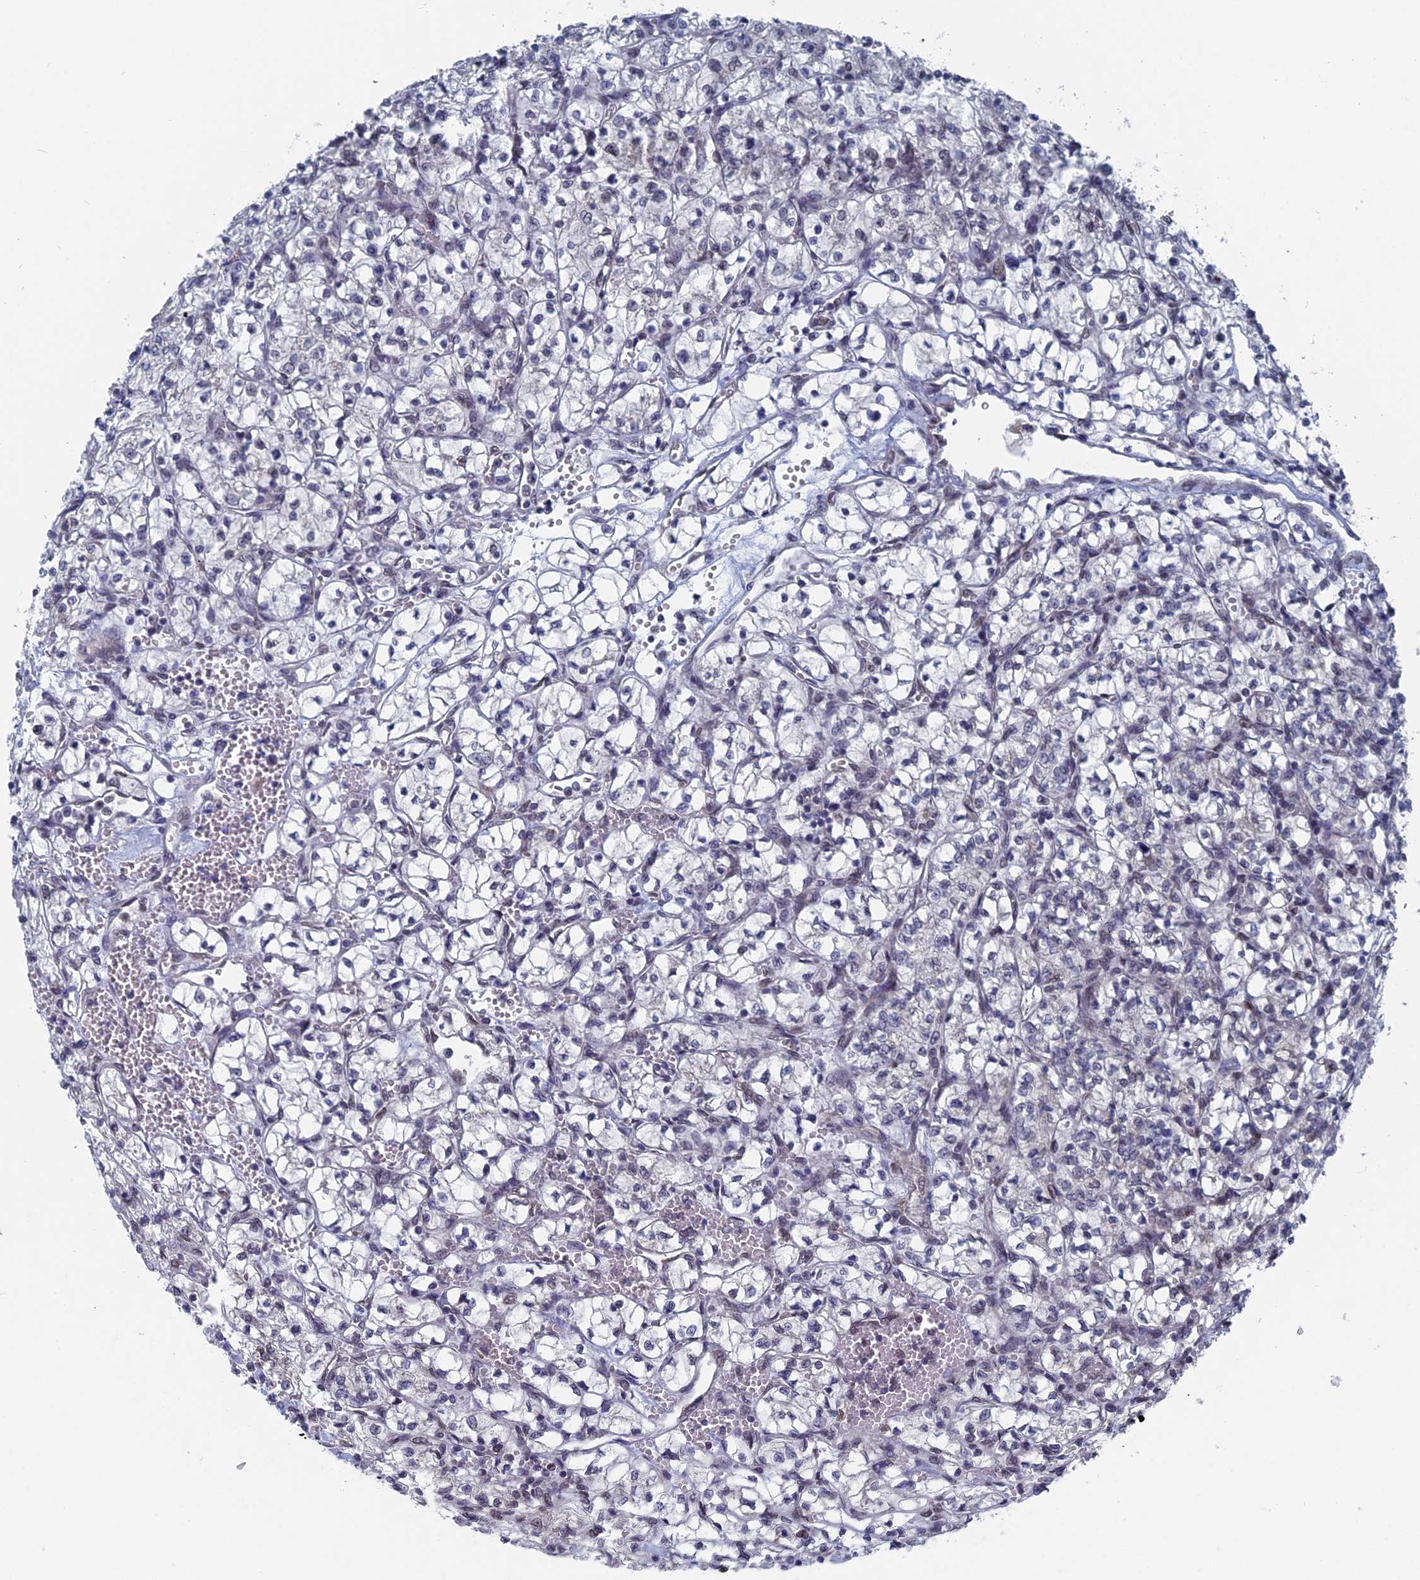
{"staining": {"intensity": "negative", "quantity": "none", "location": "none"}, "tissue": "renal cancer", "cell_type": "Tumor cells", "image_type": "cancer", "snomed": [{"axis": "morphology", "description": "Adenocarcinoma, NOS"}, {"axis": "topography", "description": "Kidney"}], "caption": "High magnification brightfield microscopy of renal cancer (adenocarcinoma) stained with DAB (brown) and counterstained with hematoxylin (blue): tumor cells show no significant positivity. The staining was performed using DAB (3,3'-diaminobenzidine) to visualize the protein expression in brown, while the nuclei were stained in blue with hematoxylin (Magnification: 20x).", "gene": "MTRF1", "patient": {"sex": "female", "age": 64}}